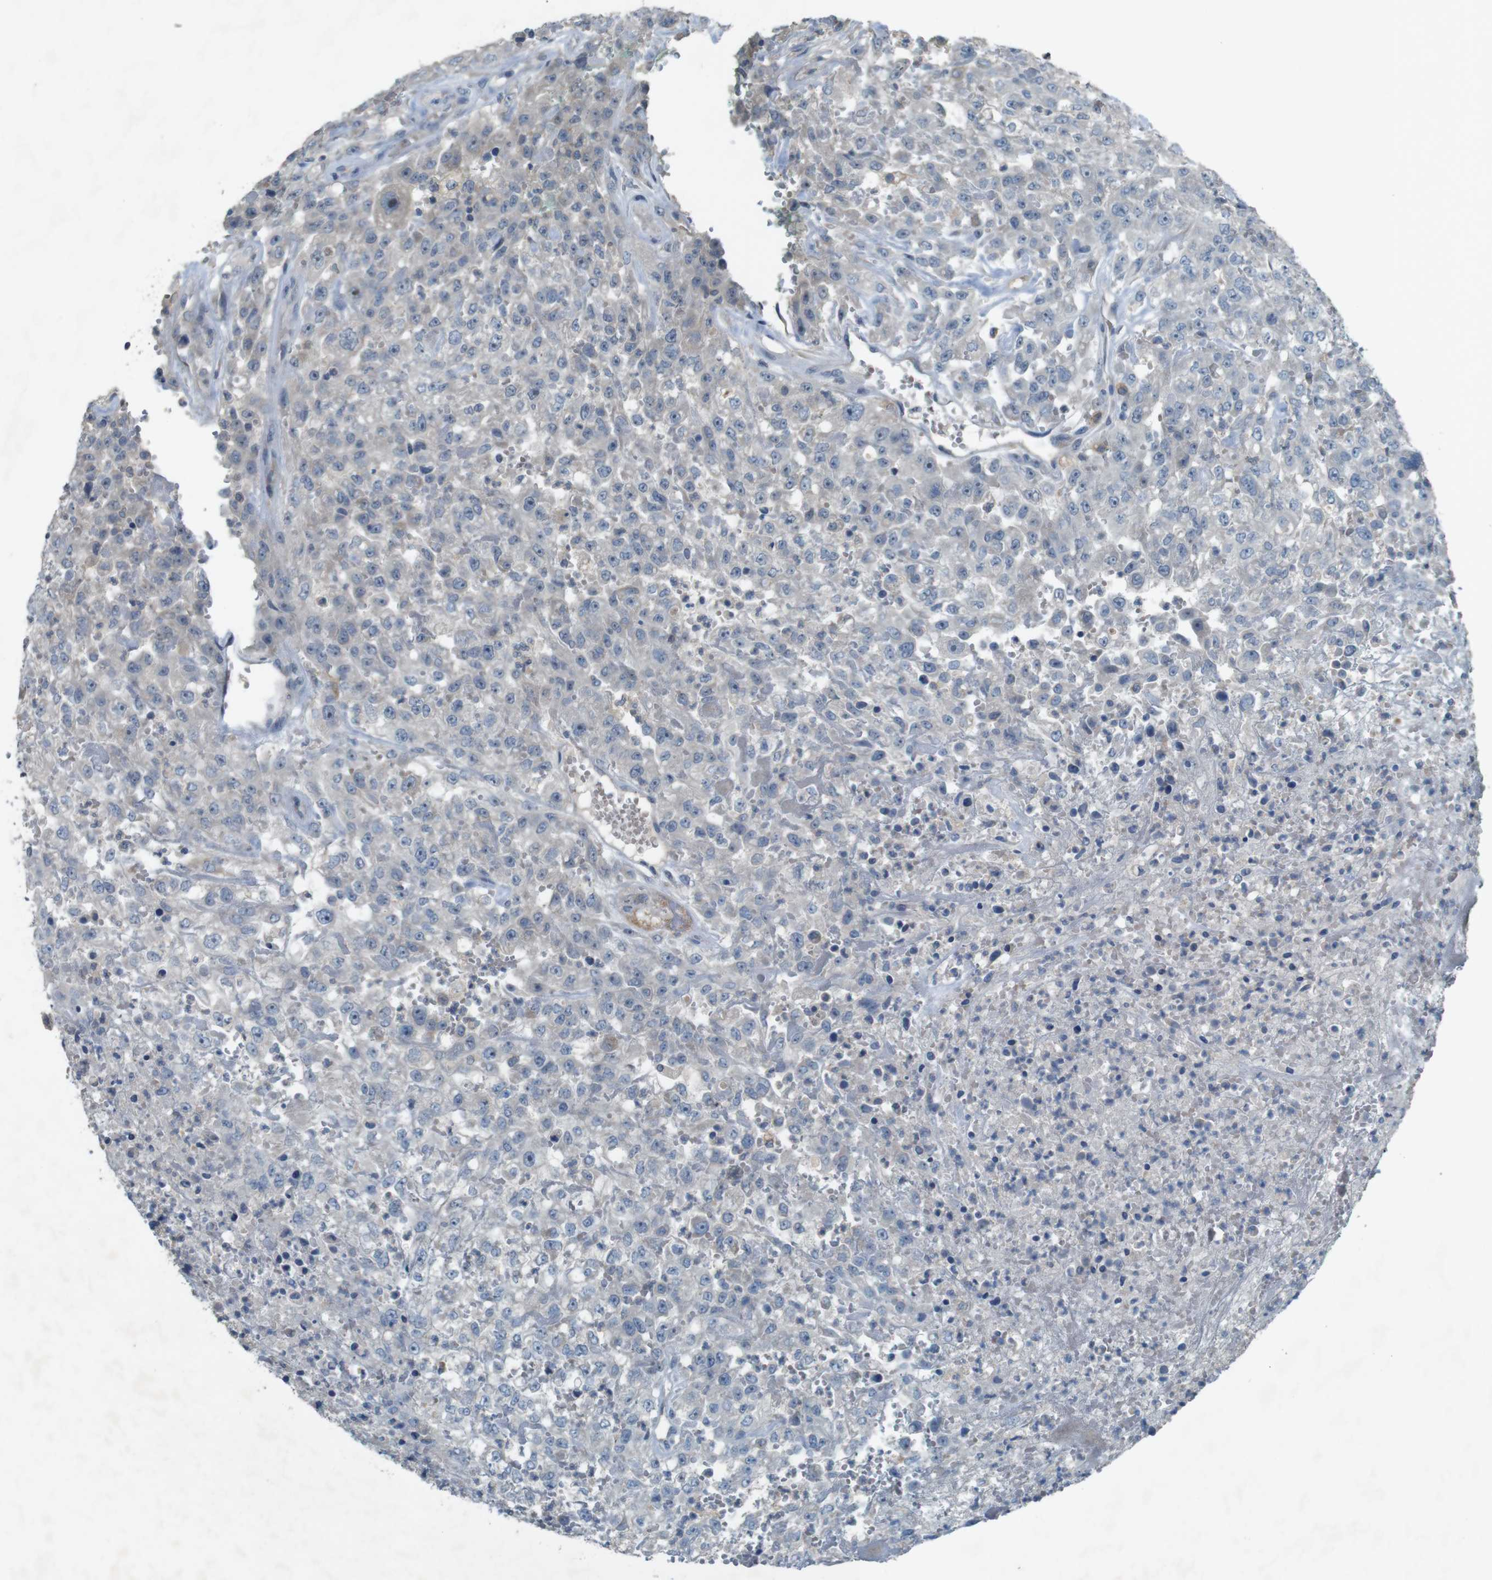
{"staining": {"intensity": "negative", "quantity": "none", "location": "none"}, "tissue": "urothelial cancer", "cell_type": "Tumor cells", "image_type": "cancer", "snomed": [{"axis": "morphology", "description": "Urothelial carcinoma, High grade"}, {"axis": "topography", "description": "Urinary bladder"}], "caption": "Tumor cells show no significant protein positivity in urothelial carcinoma (high-grade).", "gene": "MOGAT3", "patient": {"sex": "male", "age": 46}}